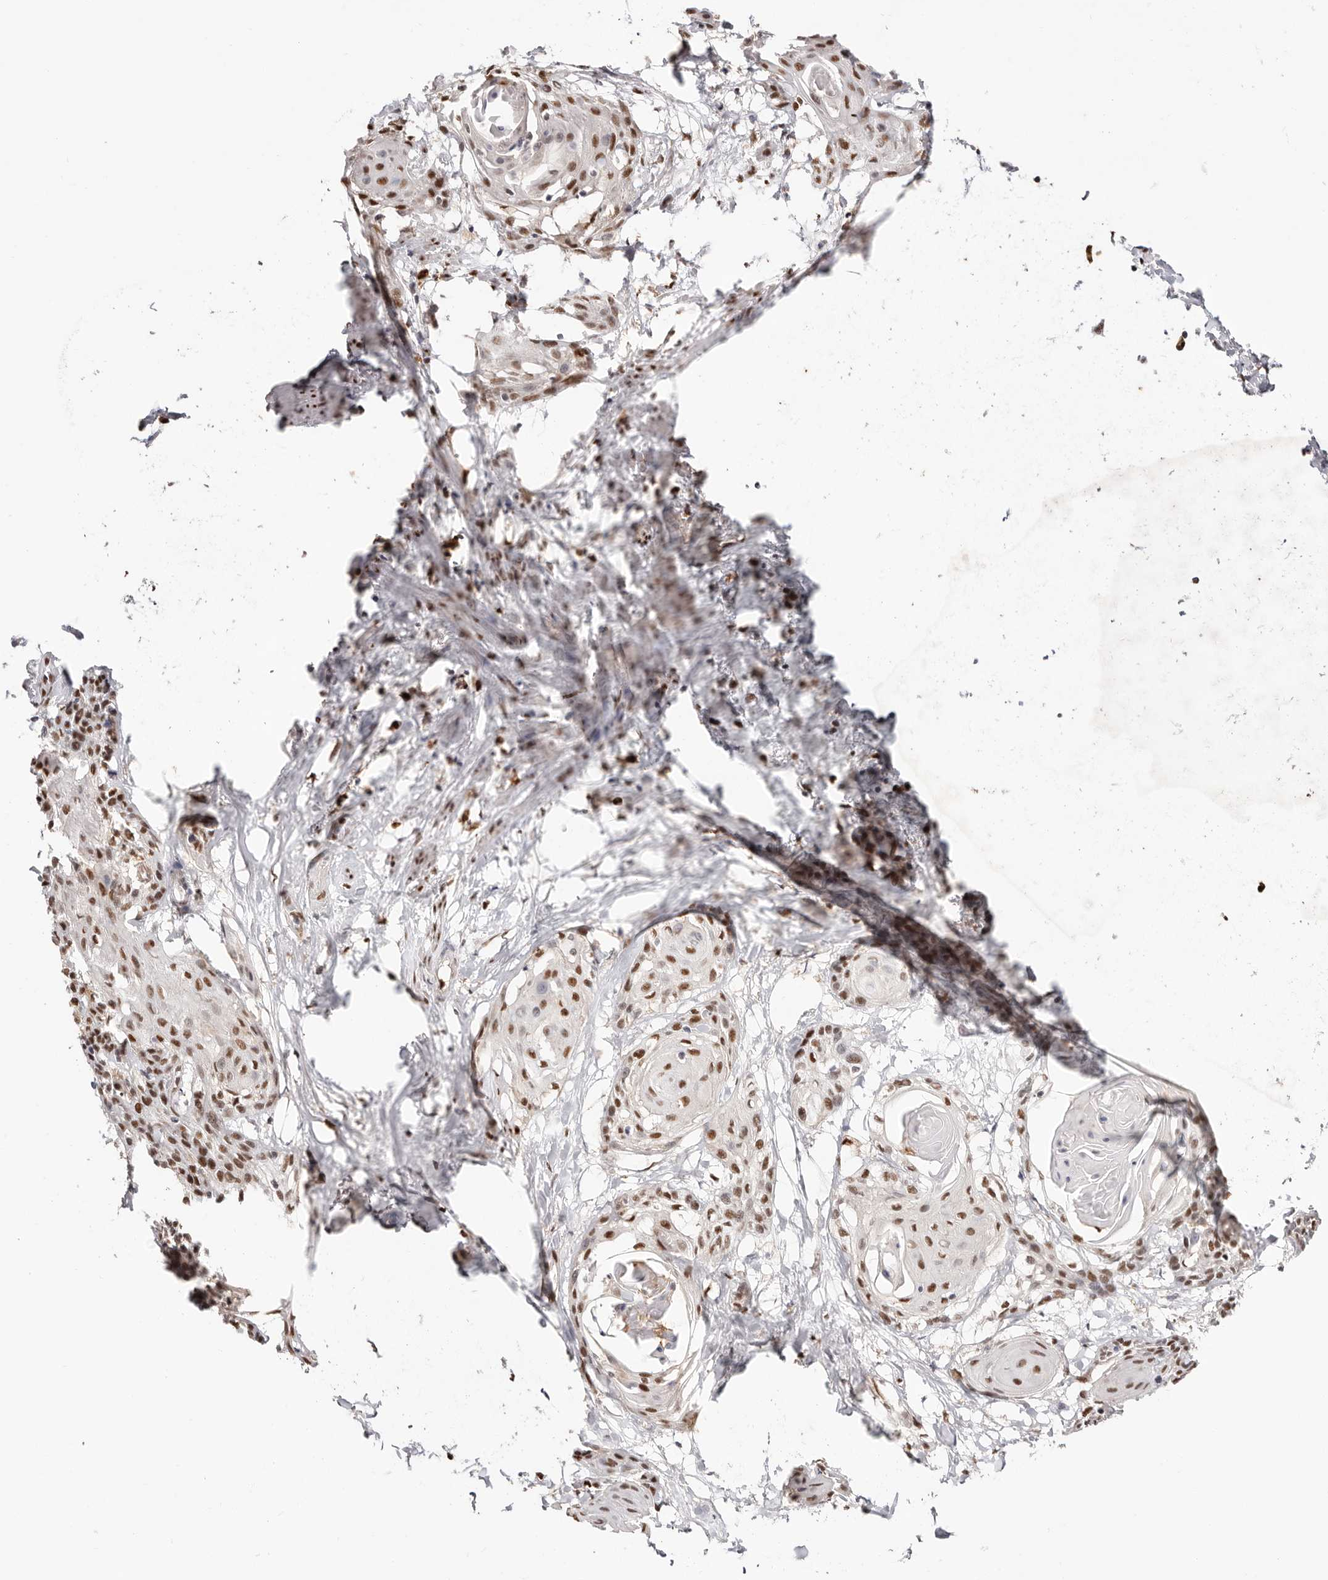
{"staining": {"intensity": "moderate", "quantity": ">75%", "location": "nuclear"}, "tissue": "cervical cancer", "cell_type": "Tumor cells", "image_type": "cancer", "snomed": [{"axis": "morphology", "description": "Squamous cell carcinoma, NOS"}, {"axis": "topography", "description": "Cervix"}], "caption": "Brown immunohistochemical staining in human cervical cancer shows moderate nuclear positivity in approximately >75% of tumor cells. The protein of interest is shown in brown color, while the nuclei are stained blue.", "gene": "TKT", "patient": {"sex": "female", "age": 57}}